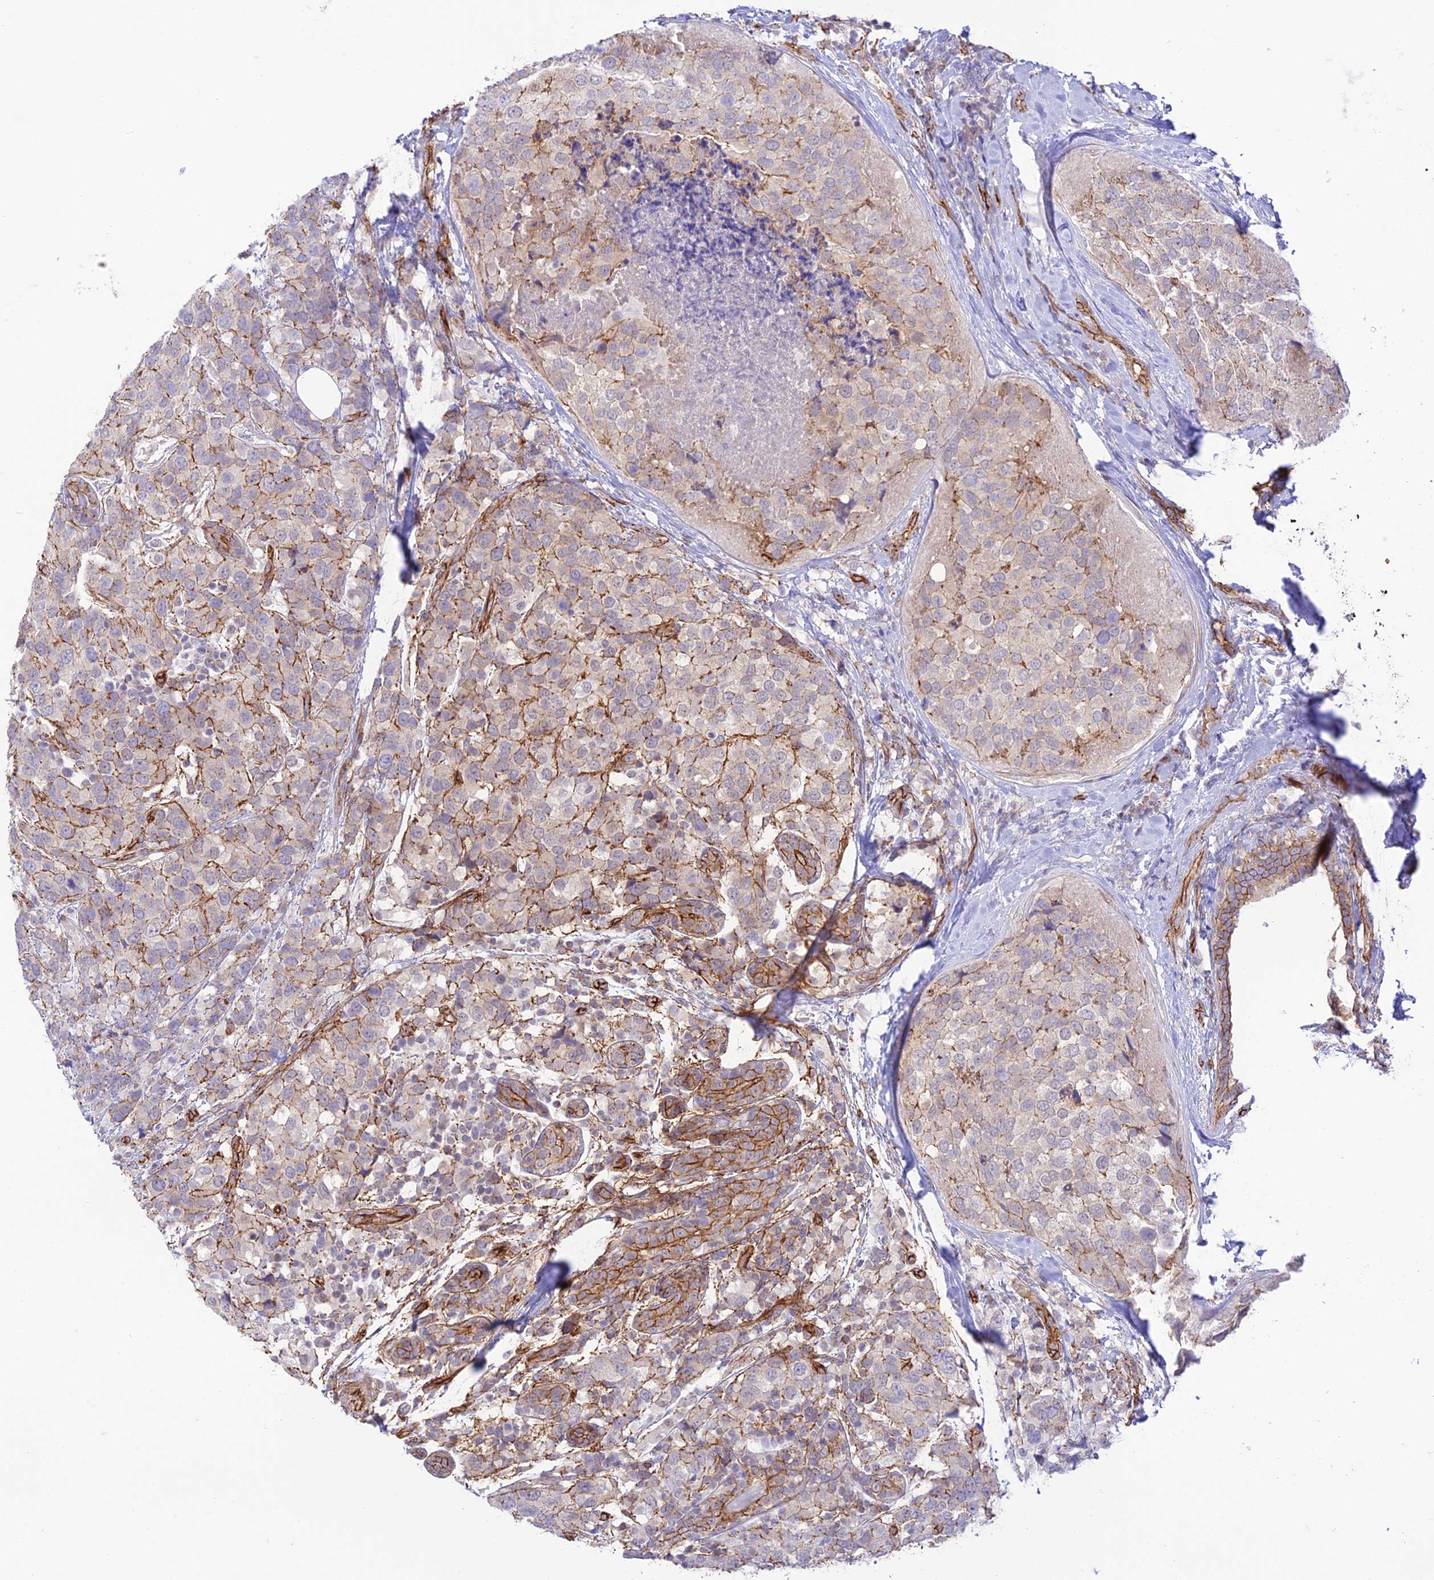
{"staining": {"intensity": "strong", "quantity": "<25%", "location": "cytoplasmic/membranous"}, "tissue": "breast cancer", "cell_type": "Tumor cells", "image_type": "cancer", "snomed": [{"axis": "morphology", "description": "Lobular carcinoma"}, {"axis": "topography", "description": "Breast"}], "caption": "Lobular carcinoma (breast) stained with IHC displays strong cytoplasmic/membranous staining in approximately <25% of tumor cells.", "gene": "YPEL5", "patient": {"sex": "female", "age": 59}}